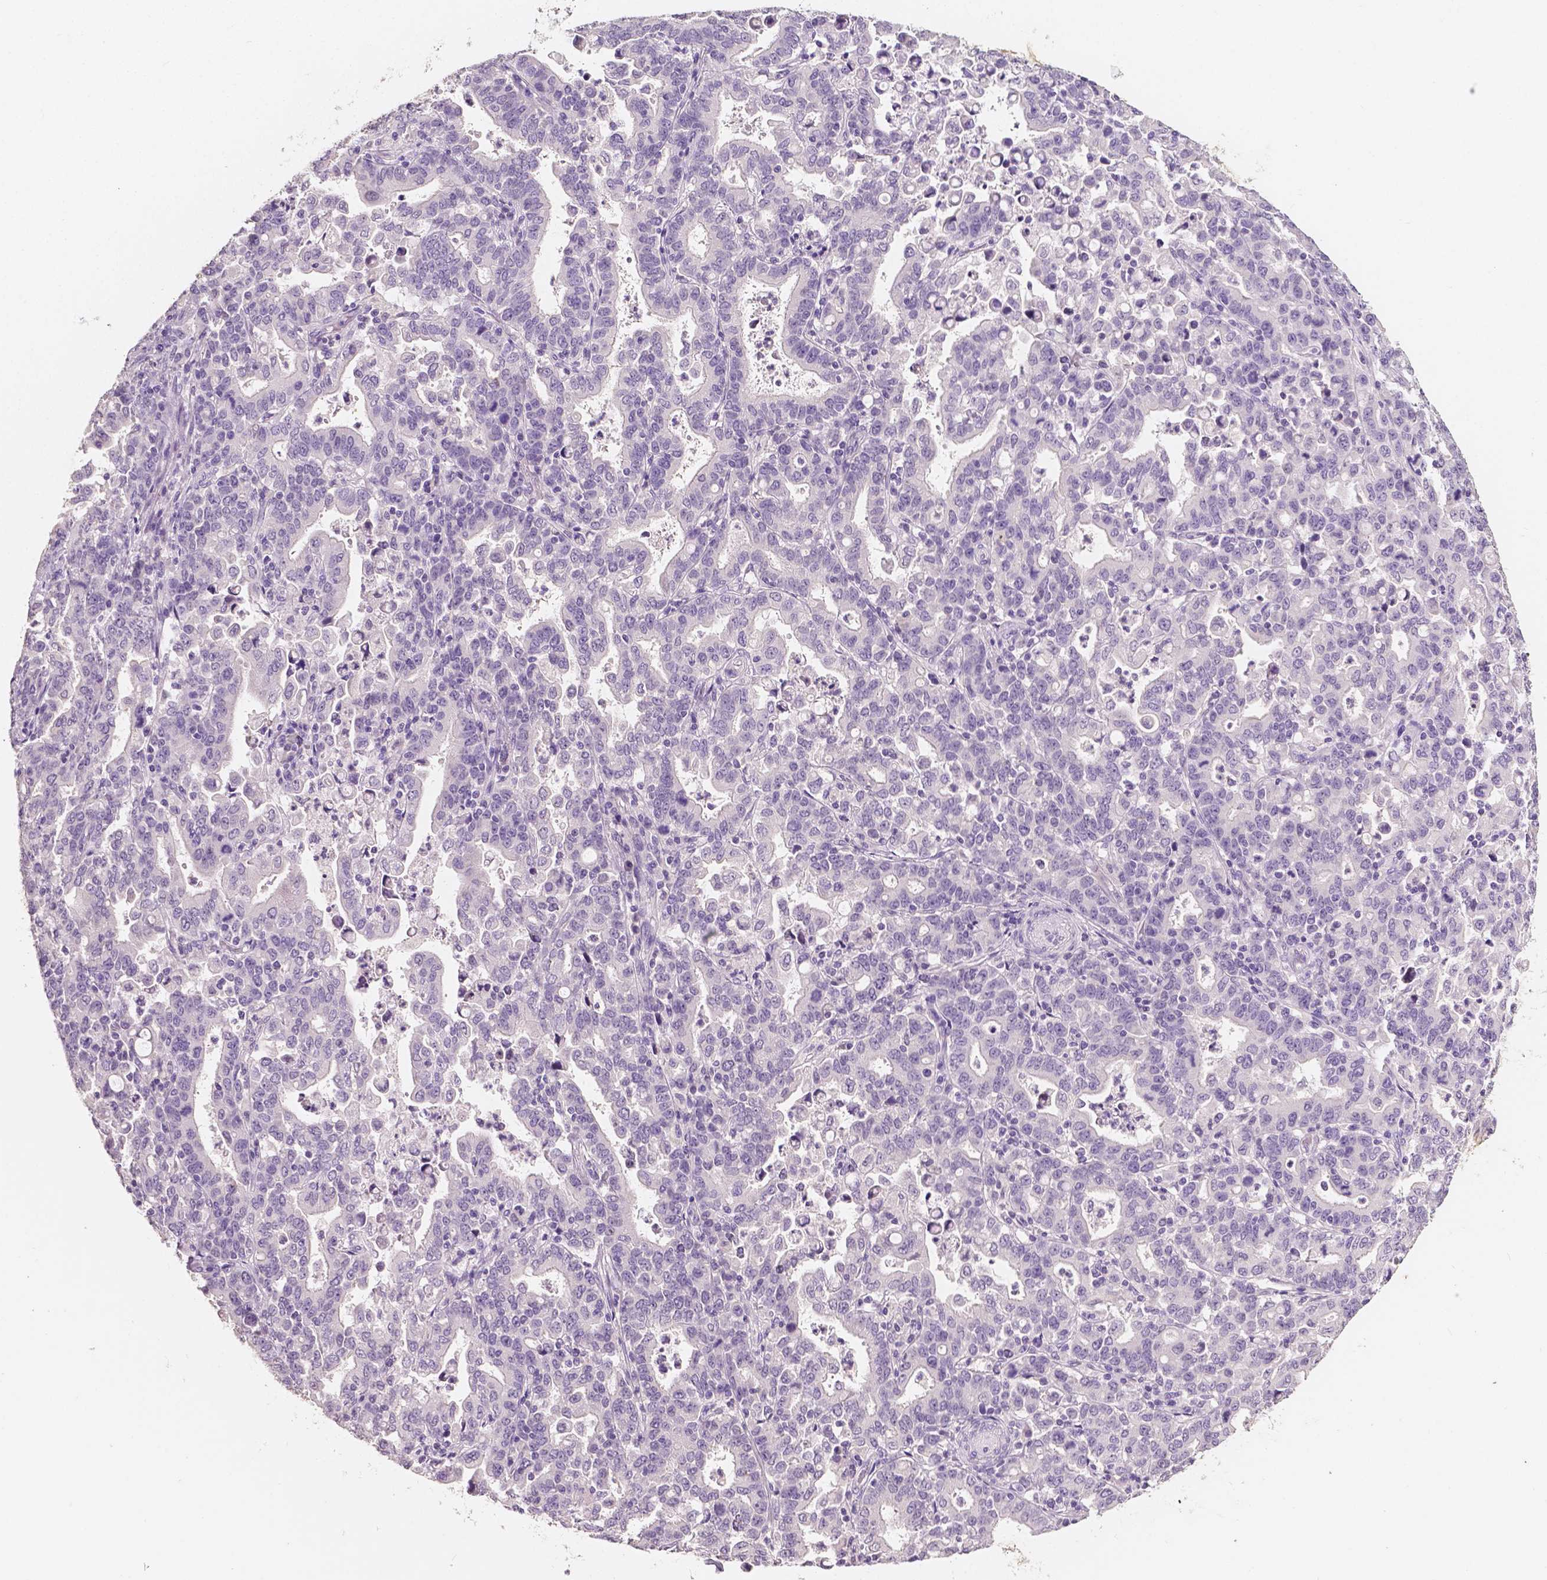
{"staining": {"intensity": "negative", "quantity": "none", "location": "none"}, "tissue": "stomach cancer", "cell_type": "Tumor cells", "image_type": "cancer", "snomed": [{"axis": "morphology", "description": "Adenocarcinoma, NOS"}, {"axis": "topography", "description": "Stomach"}], "caption": "Stomach adenocarcinoma was stained to show a protein in brown. There is no significant positivity in tumor cells.", "gene": "TAL1", "patient": {"sex": "male", "age": 82}}